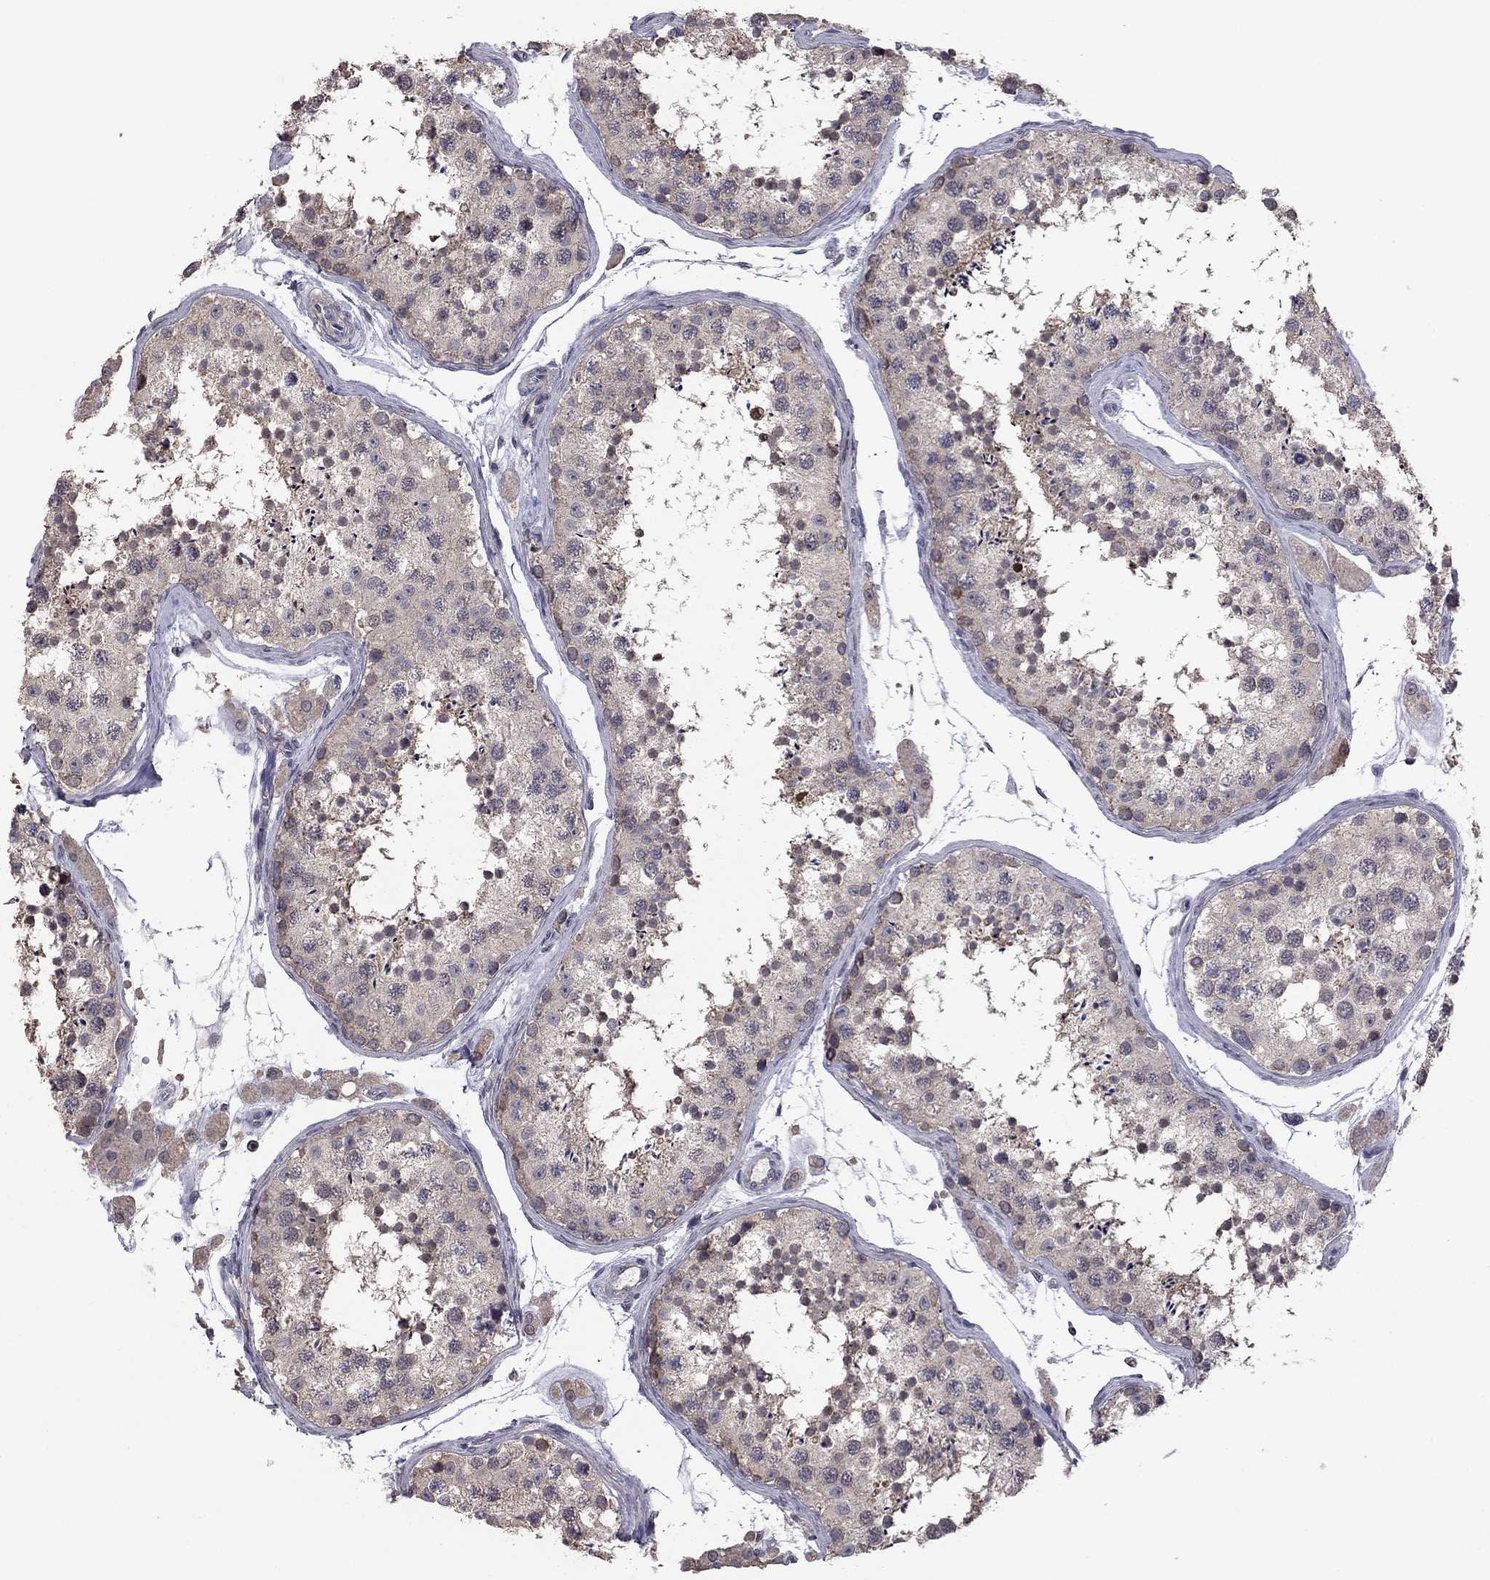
{"staining": {"intensity": "weak", "quantity": "25%-75%", "location": "cytoplasmic/membranous"}, "tissue": "testis", "cell_type": "Cells in seminiferous ducts", "image_type": "normal", "snomed": [{"axis": "morphology", "description": "Normal tissue, NOS"}, {"axis": "topography", "description": "Testis"}], "caption": "Immunohistochemistry image of normal testis stained for a protein (brown), which reveals low levels of weak cytoplasmic/membranous positivity in approximately 25%-75% of cells in seminiferous ducts.", "gene": "TSNARE1", "patient": {"sex": "male", "age": 41}}